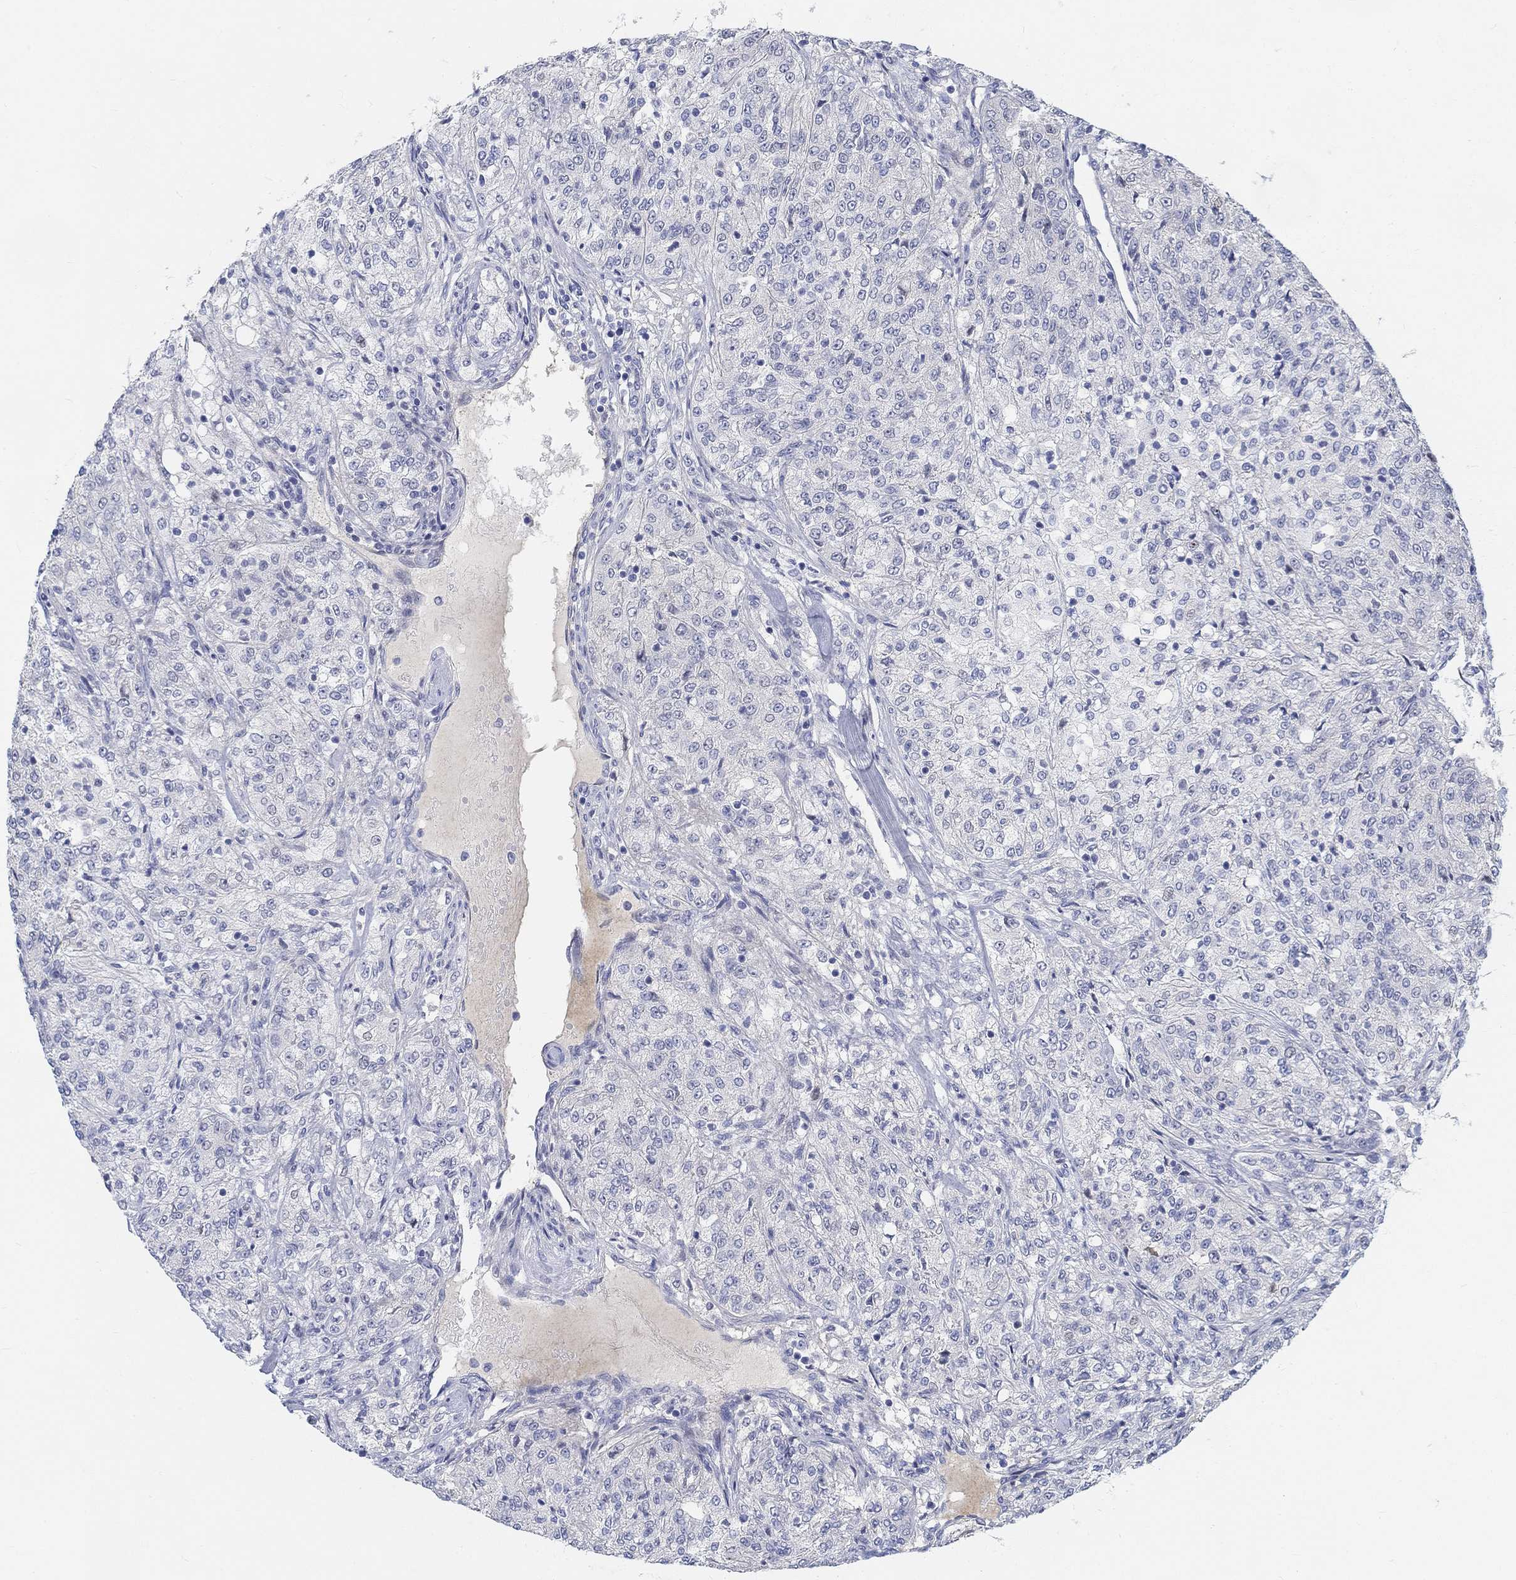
{"staining": {"intensity": "negative", "quantity": "none", "location": "none"}, "tissue": "renal cancer", "cell_type": "Tumor cells", "image_type": "cancer", "snomed": [{"axis": "morphology", "description": "Adenocarcinoma, NOS"}, {"axis": "topography", "description": "Kidney"}], "caption": "This is an immunohistochemistry (IHC) photomicrograph of human renal adenocarcinoma. There is no staining in tumor cells.", "gene": "SNTG2", "patient": {"sex": "female", "age": 63}}